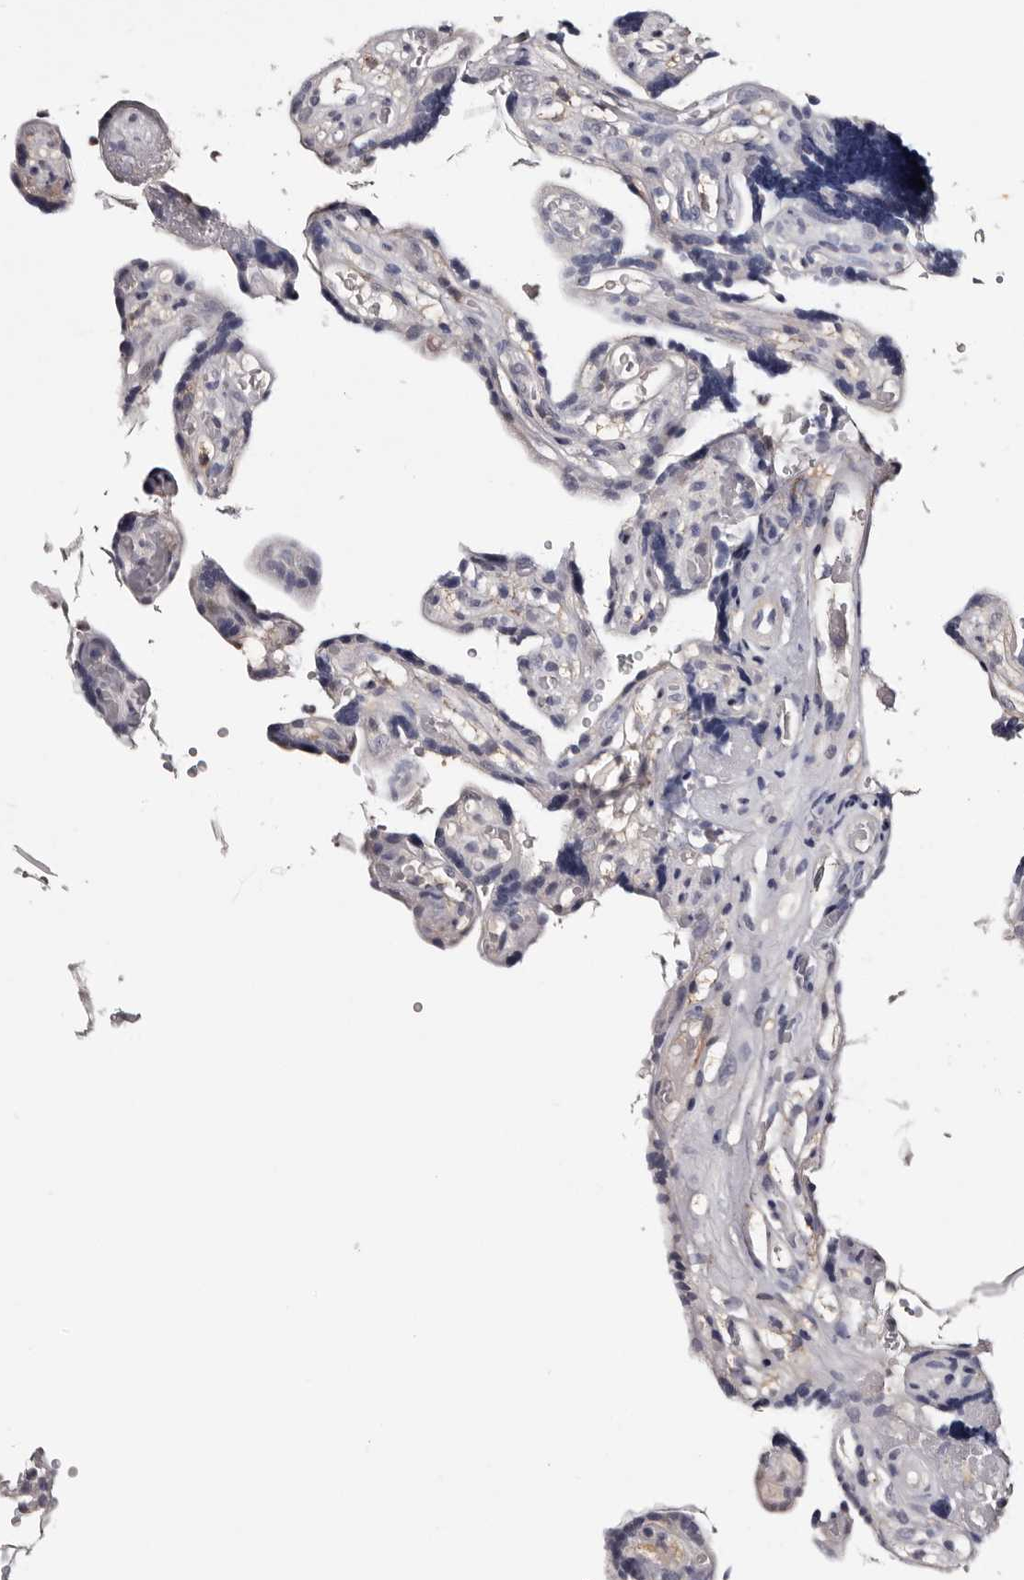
{"staining": {"intensity": "weak", "quantity": "<25%", "location": "cytoplasmic/membranous"}, "tissue": "placenta", "cell_type": "Trophoblastic cells", "image_type": "normal", "snomed": [{"axis": "morphology", "description": "Normal tissue, NOS"}, {"axis": "topography", "description": "Placenta"}], "caption": "An image of placenta stained for a protein exhibits no brown staining in trophoblastic cells. The staining is performed using DAB (3,3'-diaminobenzidine) brown chromogen with nuclei counter-stained in using hematoxylin.", "gene": "DNPH1", "patient": {"sex": "female", "age": 30}}